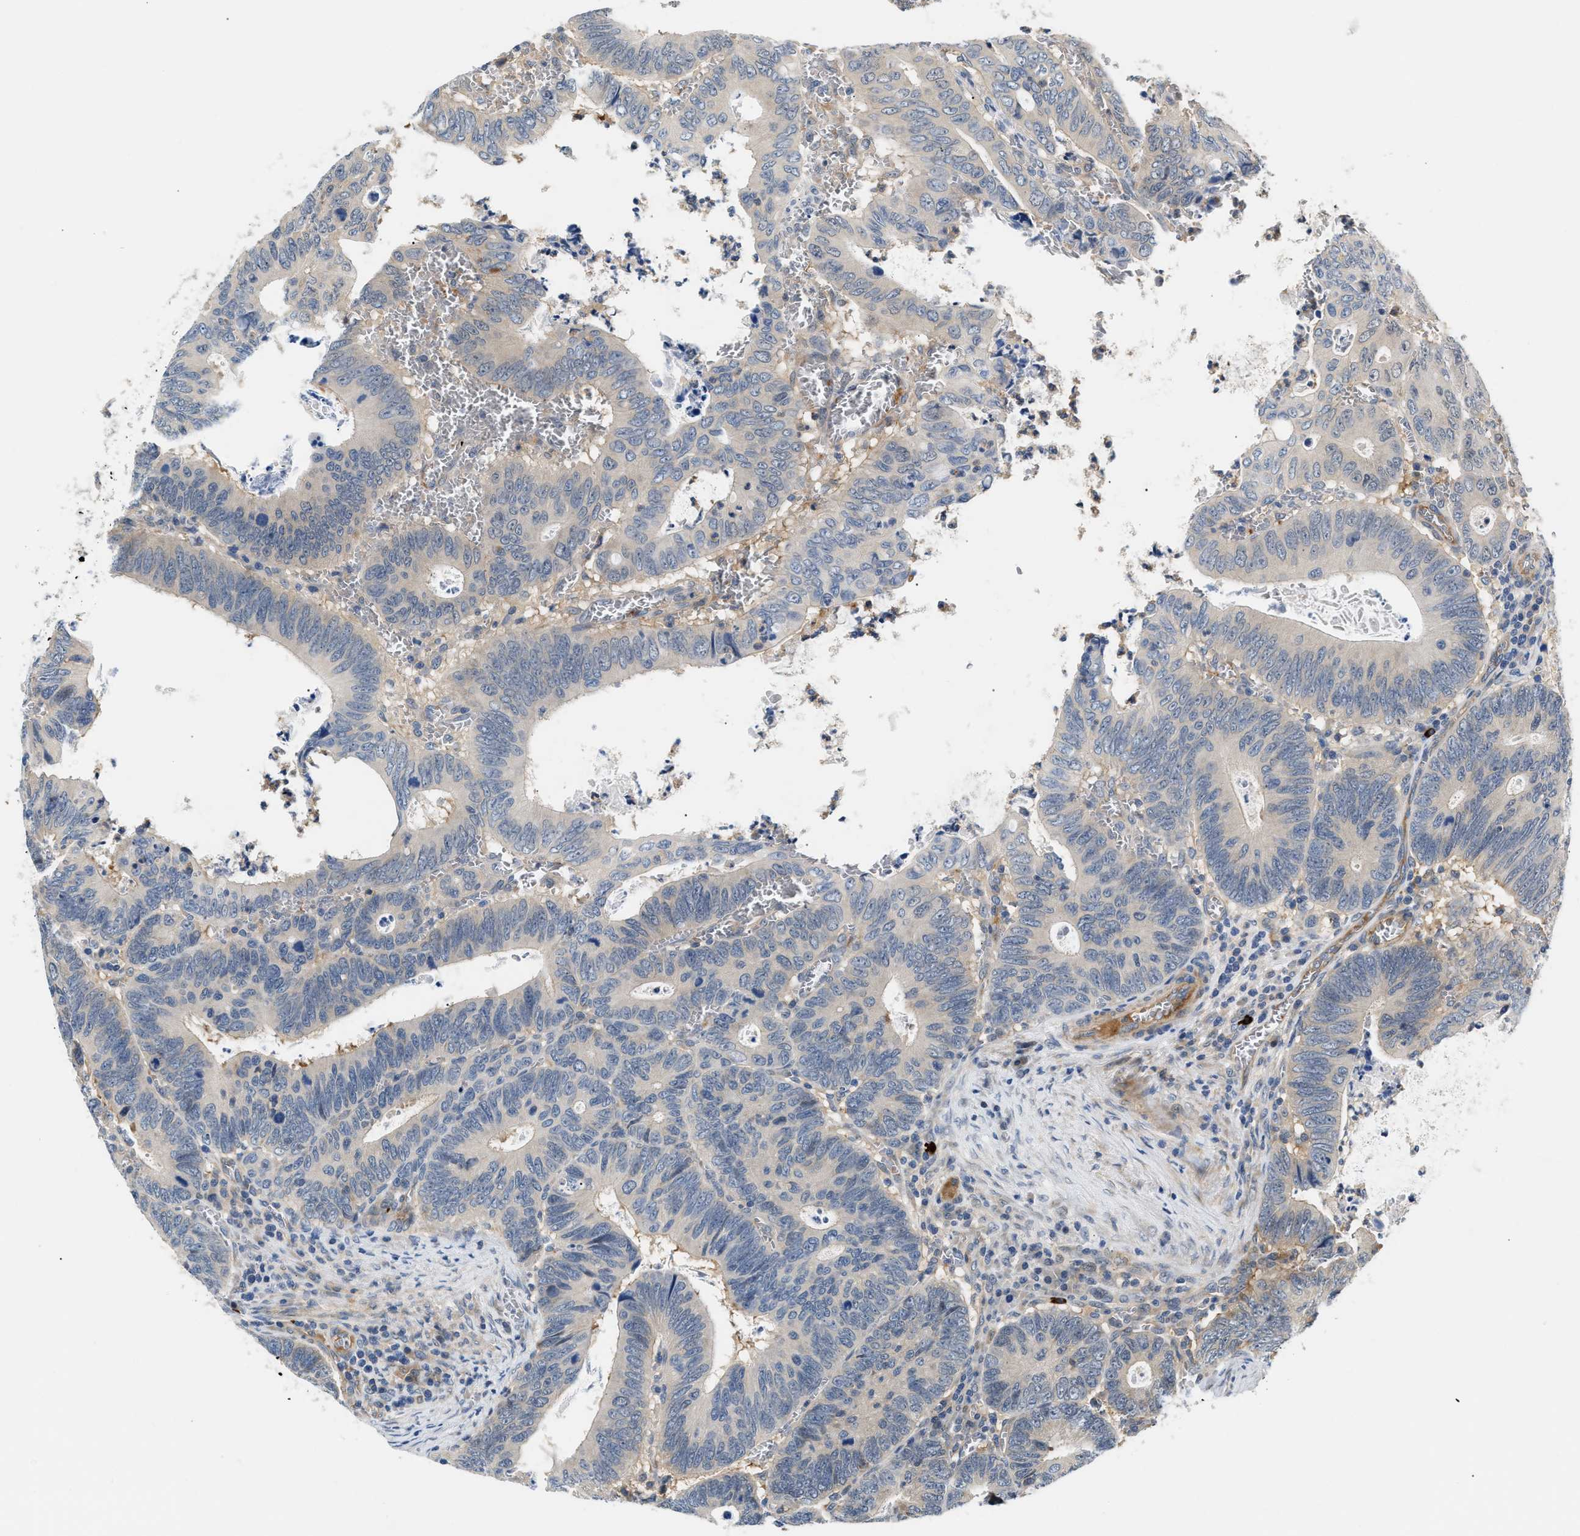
{"staining": {"intensity": "negative", "quantity": "none", "location": "none"}, "tissue": "colorectal cancer", "cell_type": "Tumor cells", "image_type": "cancer", "snomed": [{"axis": "morphology", "description": "Inflammation, NOS"}, {"axis": "morphology", "description": "Adenocarcinoma, NOS"}, {"axis": "topography", "description": "Colon"}], "caption": "Photomicrograph shows no significant protein positivity in tumor cells of adenocarcinoma (colorectal). (Immunohistochemistry, brightfield microscopy, high magnification).", "gene": "TUT7", "patient": {"sex": "male", "age": 72}}